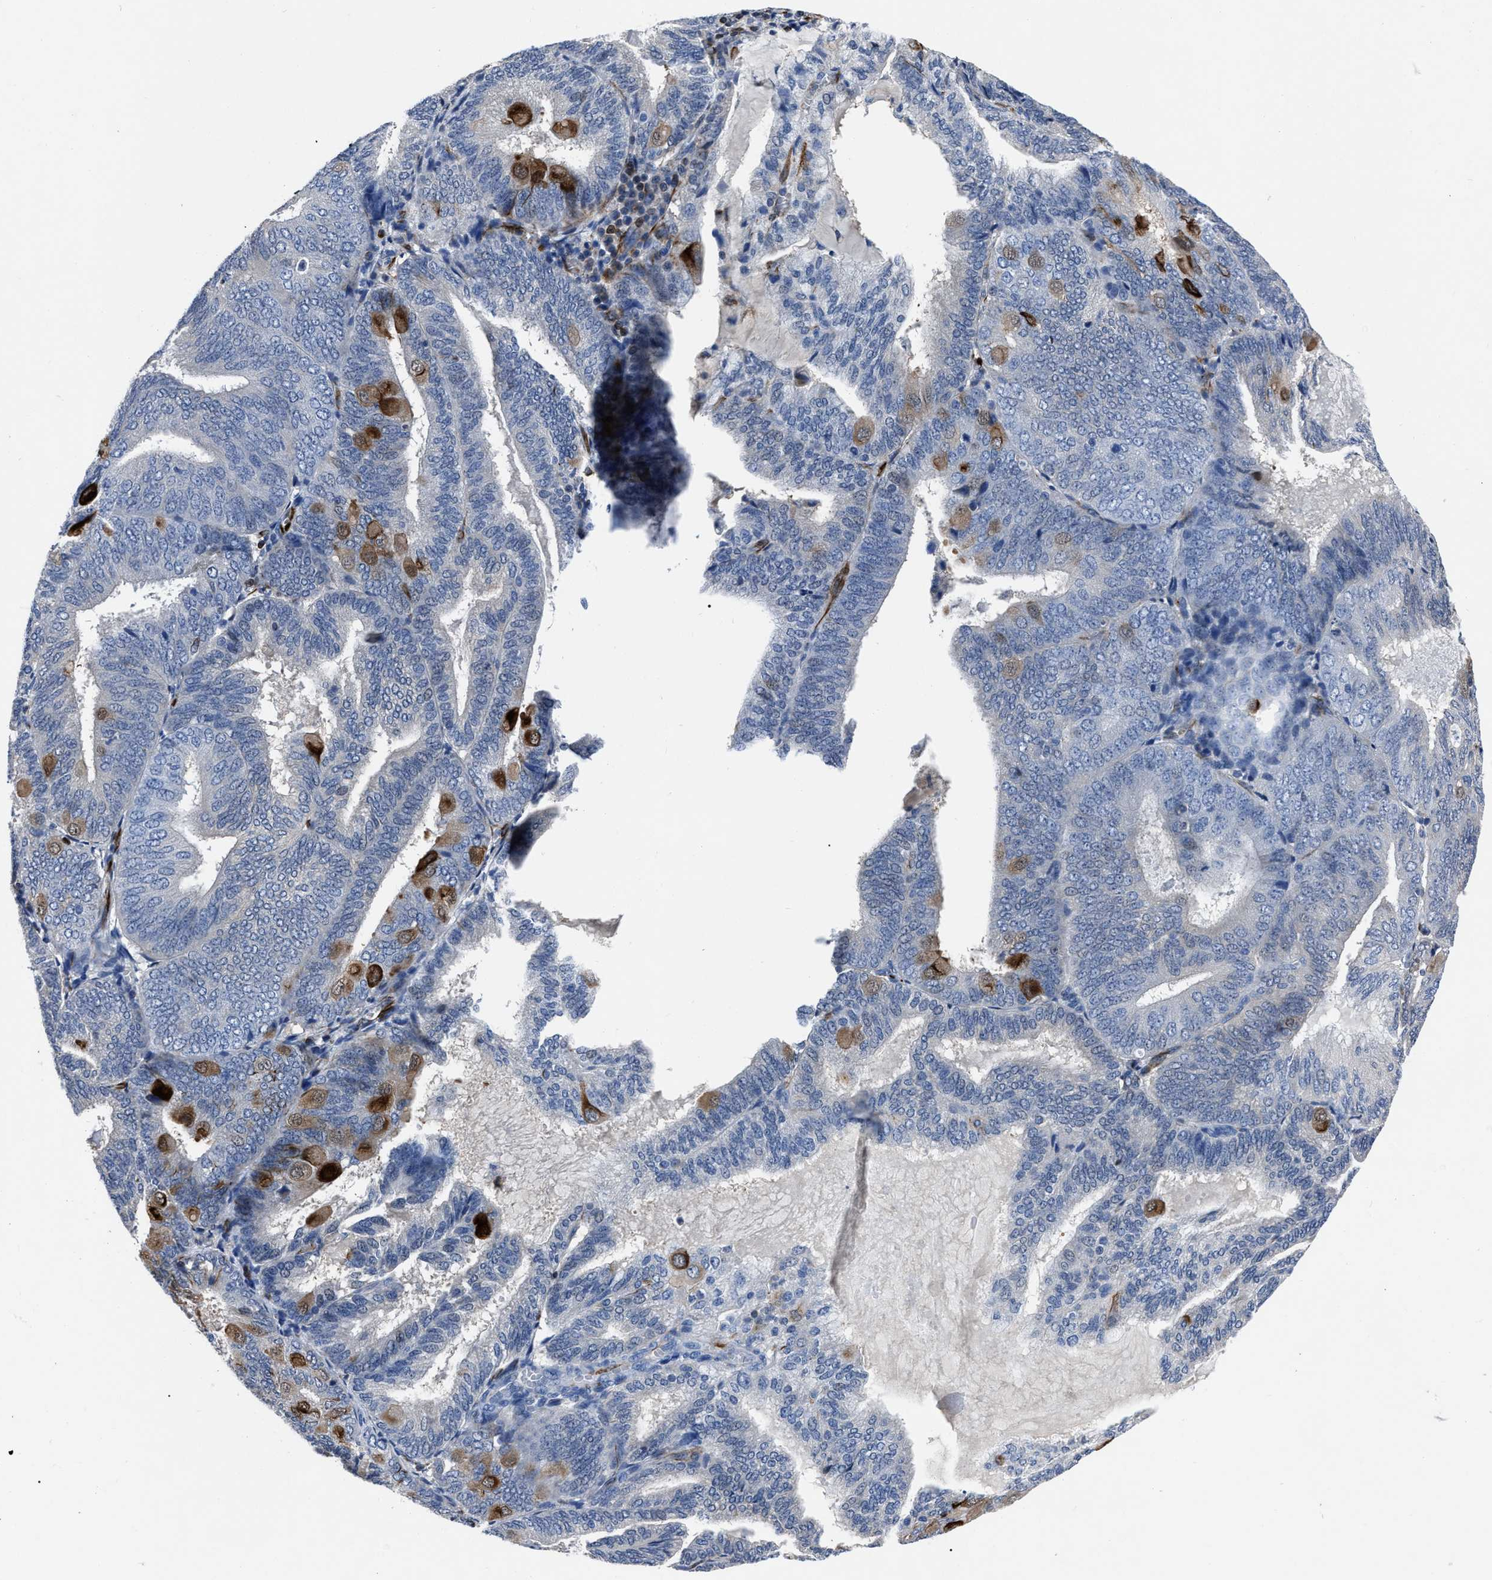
{"staining": {"intensity": "strong", "quantity": "<25%", "location": "cytoplasmic/membranous"}, "tissue": "endometrial cancer", "cell_type": "Tumor cells", "image_type": "cancer", "snomed": [{"axis": "morphology", "description": "Adenocarcinoma, NOS"}, {"axis": "topography", "description": "Endometrium"}], "caption": "A brown stain labels strong cytoplasmic/membranous staining of a protein in endometrial cancer tumor cells.", "gene": "OR10G3", "patient": {"sex": "female", "age": 81}}